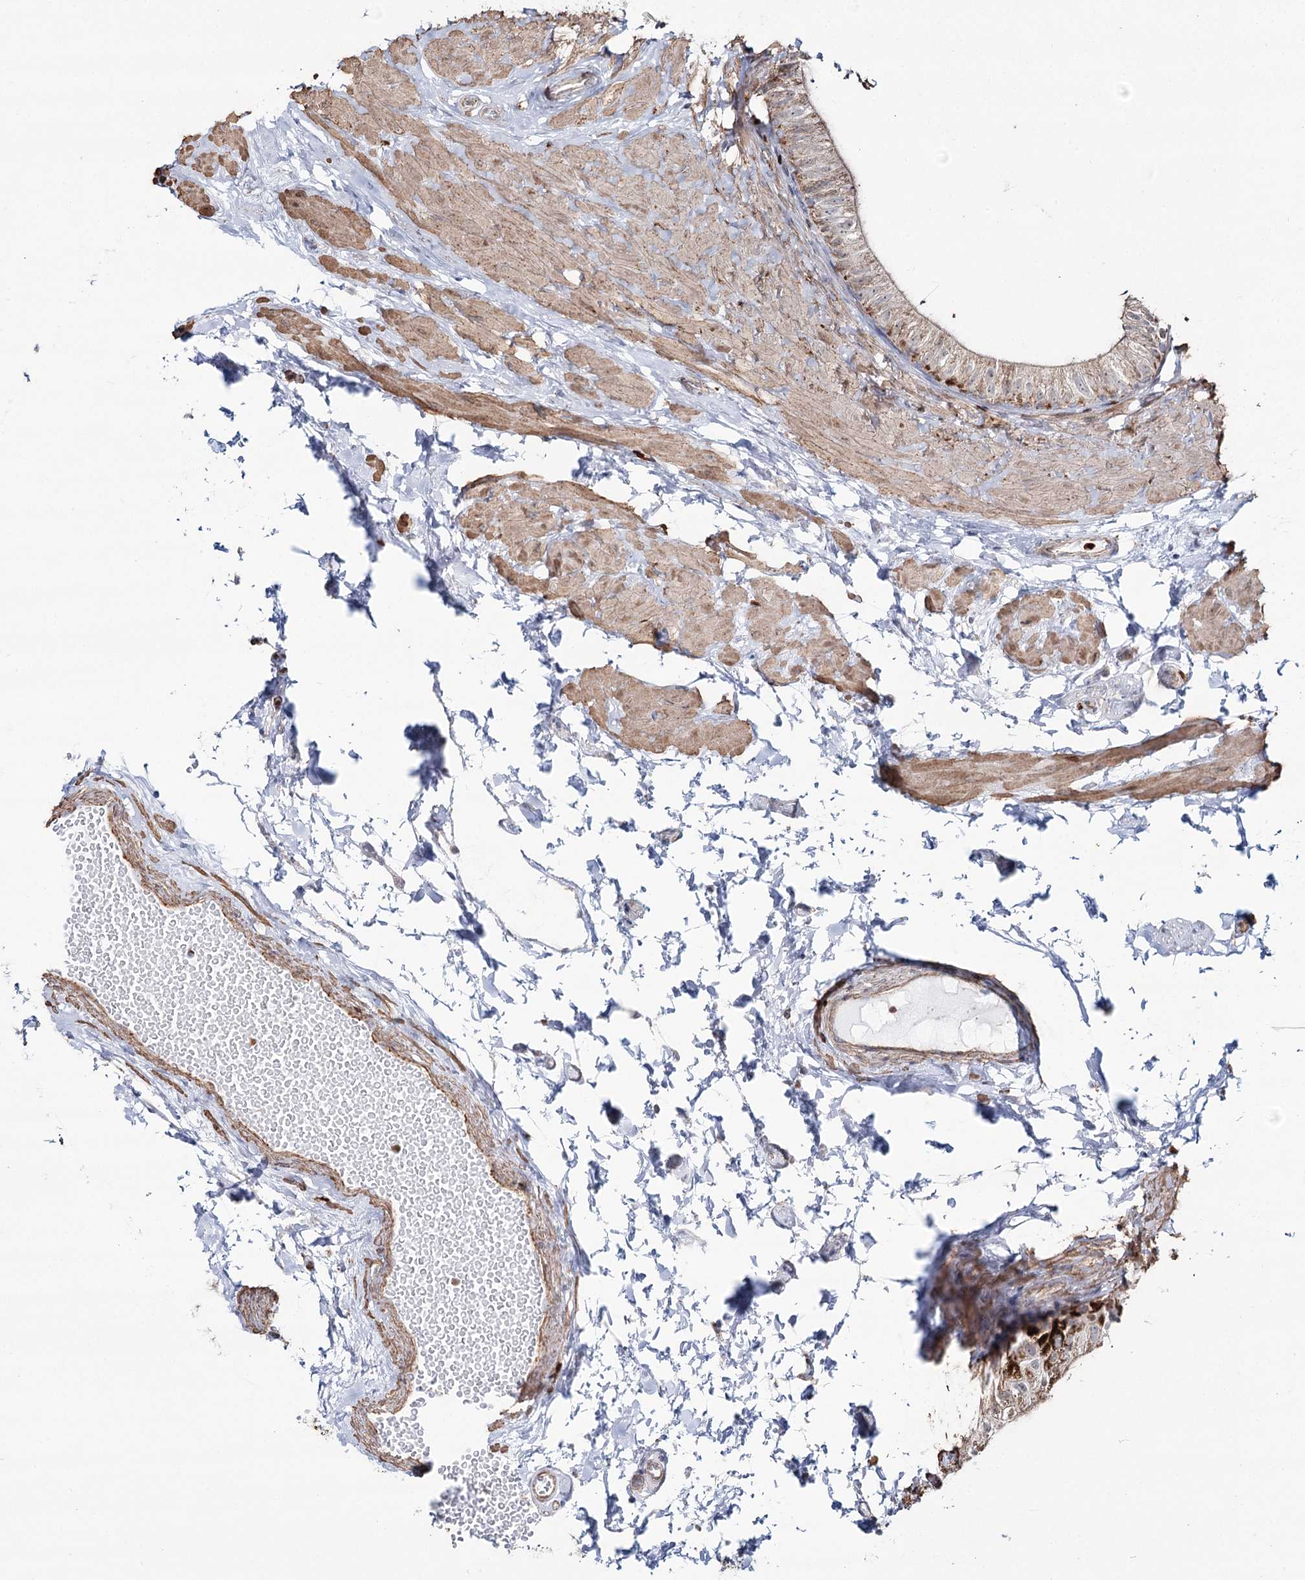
{"staining": {"intensity": "weak", "quantity": "25%-75%", "location": "cytoplasmic/membranous"}, "tissue": "epididymis", "cell_type": "Glandular cells", "image_type": "normal", "snomed": [{"axis": "morphology", "description": "Normal tissue, NOS"}, {"axis": "topography", "description": "Epididymis"}], "caption": "High-power microscopy captured an IHC micrograph of unremarkable epididymis, revealing weak cytoplasmic/membranous expression in about 25%-75% of glandular cells. (IHC, brightfield microscopy, high magnification).", "gene": "PDHX", "patient": {"sex": "male", "age": 50}}